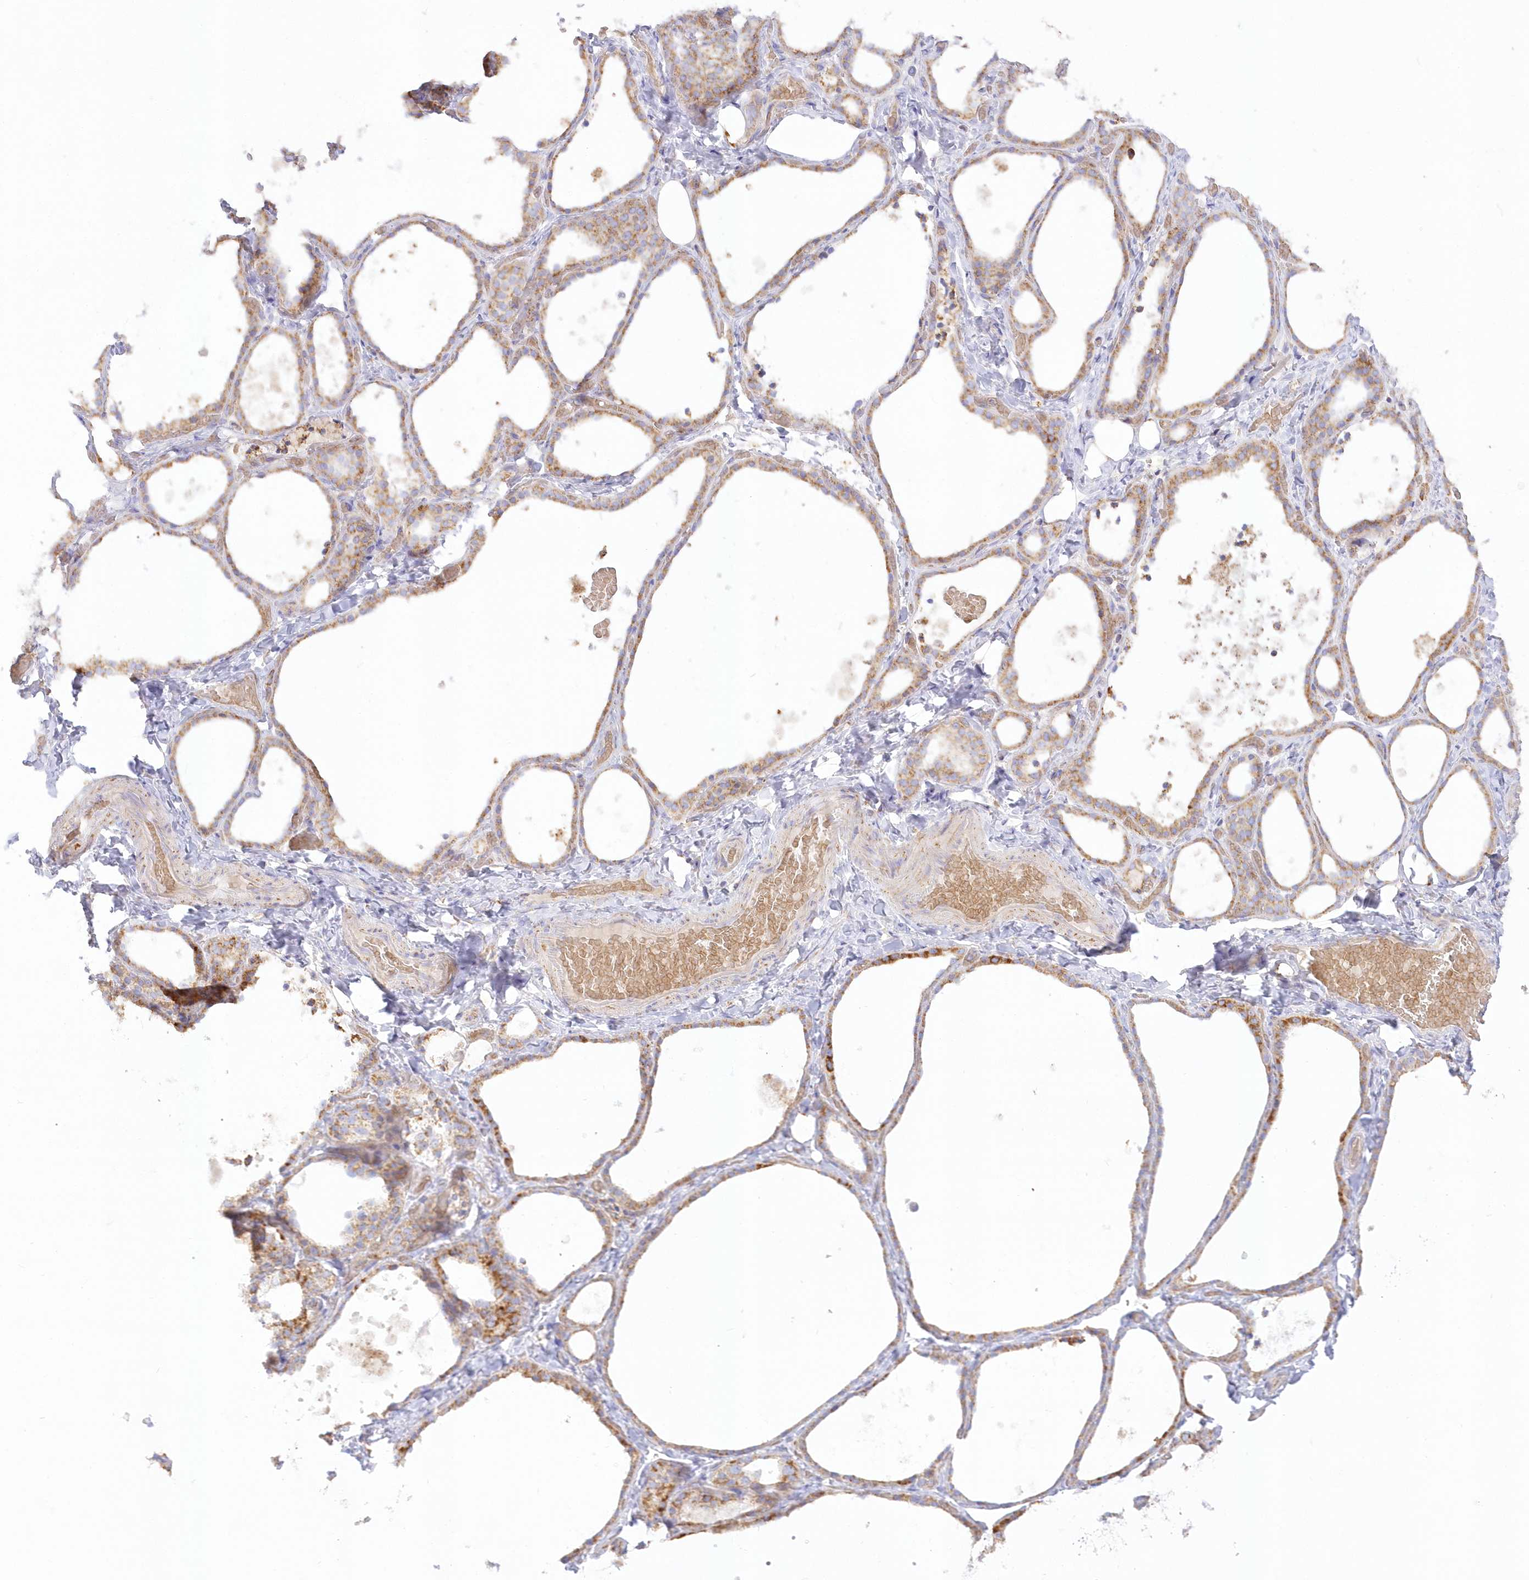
{"staining": {"intensity": "moderate", "quantity": ">75%", "location": "cytoplasmic/membranous"}, "tissue": "thyroid gland", "cell_type": "Glandular cells", "image_type": "normal", "snomed": [{"axis": "morphology", "description": "Normal tissue, NOS"}, {"axis": "topography", "description": "Thyroid gland"}], "caption": "A high-resolution histopathology image shows immunohistochemistry staining of normal thyroid gland, which displays moderate cytoplasmic/membranous positivity in about >75% of glandular cells.", "gene": "TBC1D14", "patient": {"sex": "female", "age": 44}}